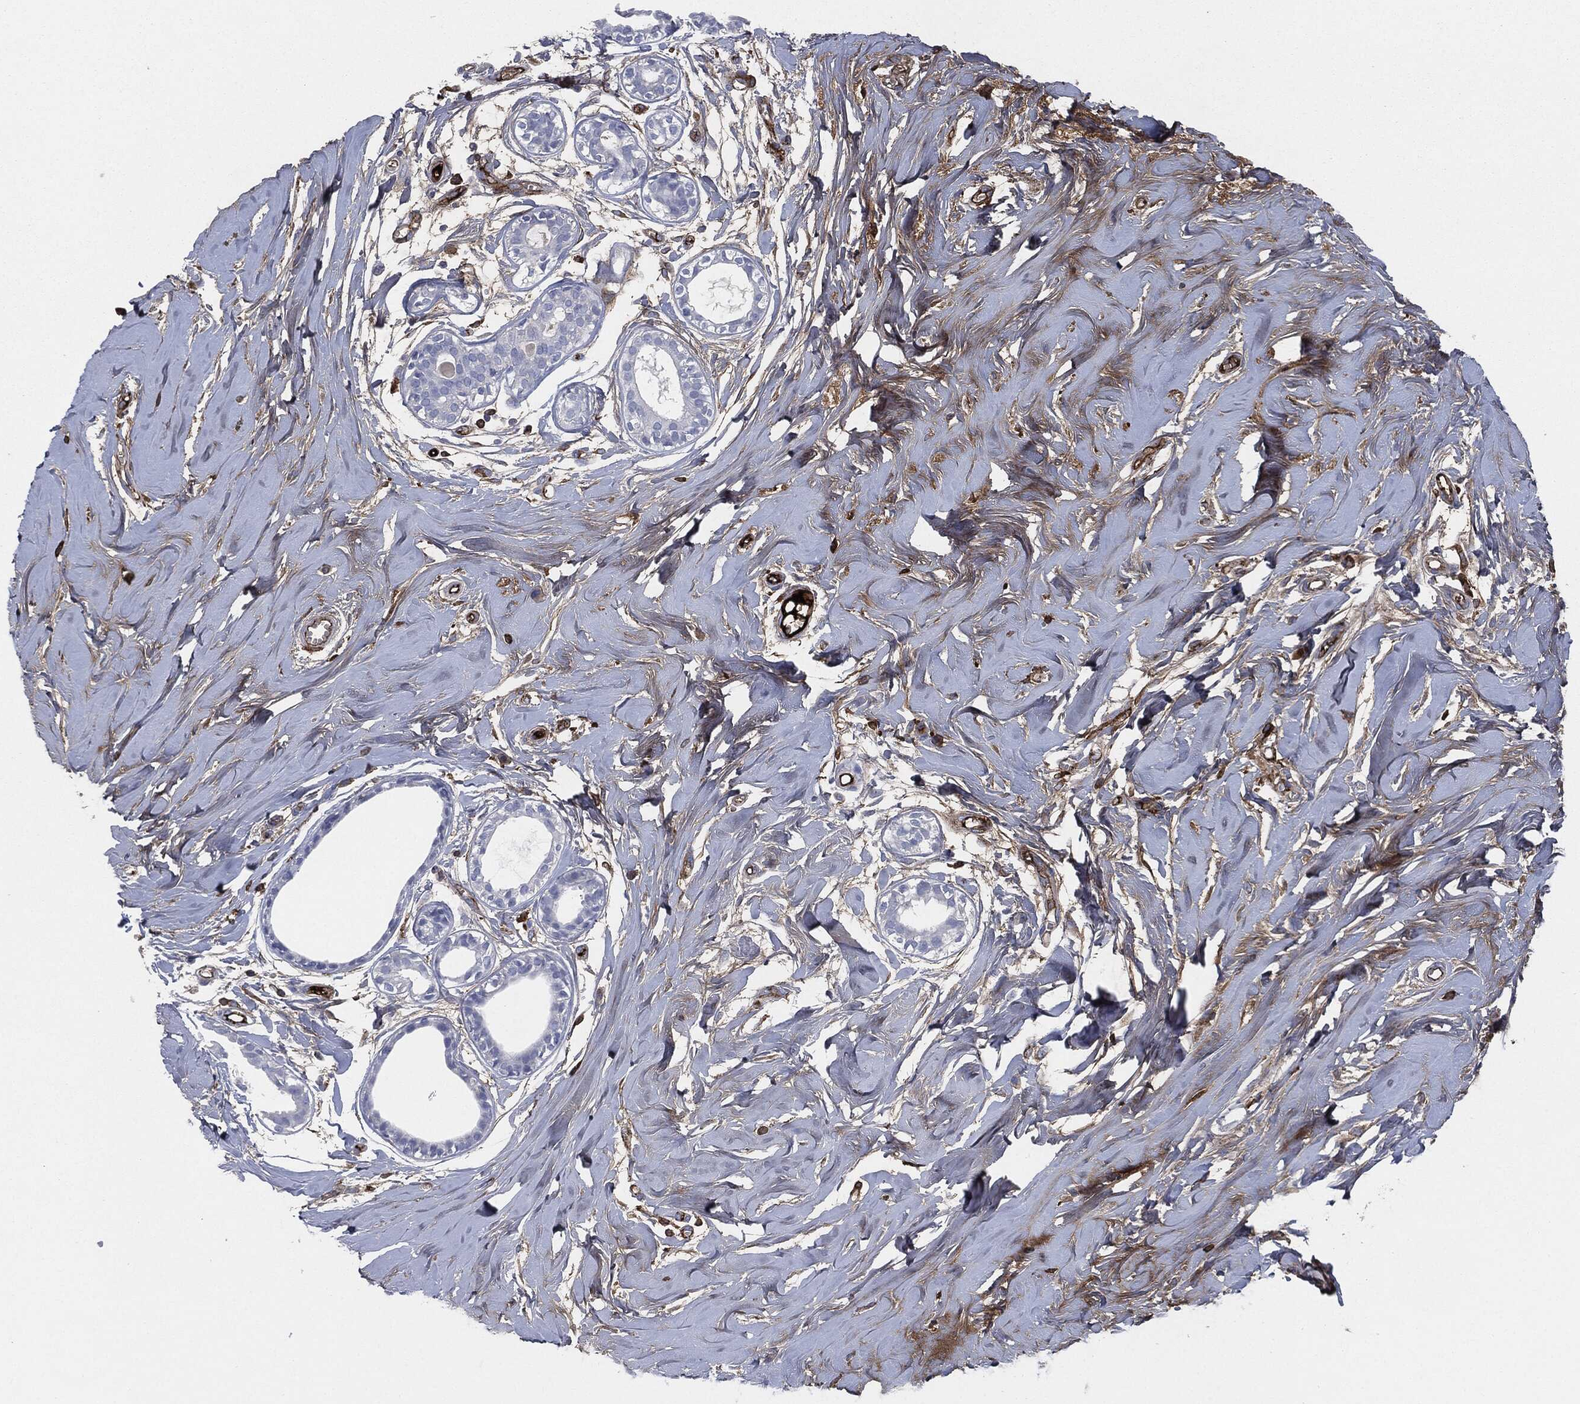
{"staining": {"intensity": "negative", "quantity": "none", "location": "none"}, "tissue": "soft tissue", "cell_type": "Fibroblasts", "image_type": "normal", "snomed": [{"axis": "morphology", "description": "Normal tissue, NOS"}, {"axis": "topography", "description": "Breast"}], "caption": "Immunohistochemistry (IHC) histopathology image of normal soft tissue: human soft tissue stained with DAB displays no significant protein positivity in fibroblasts.", "gene": "APOB", "patient": {"sex": "female", "age": 49}}